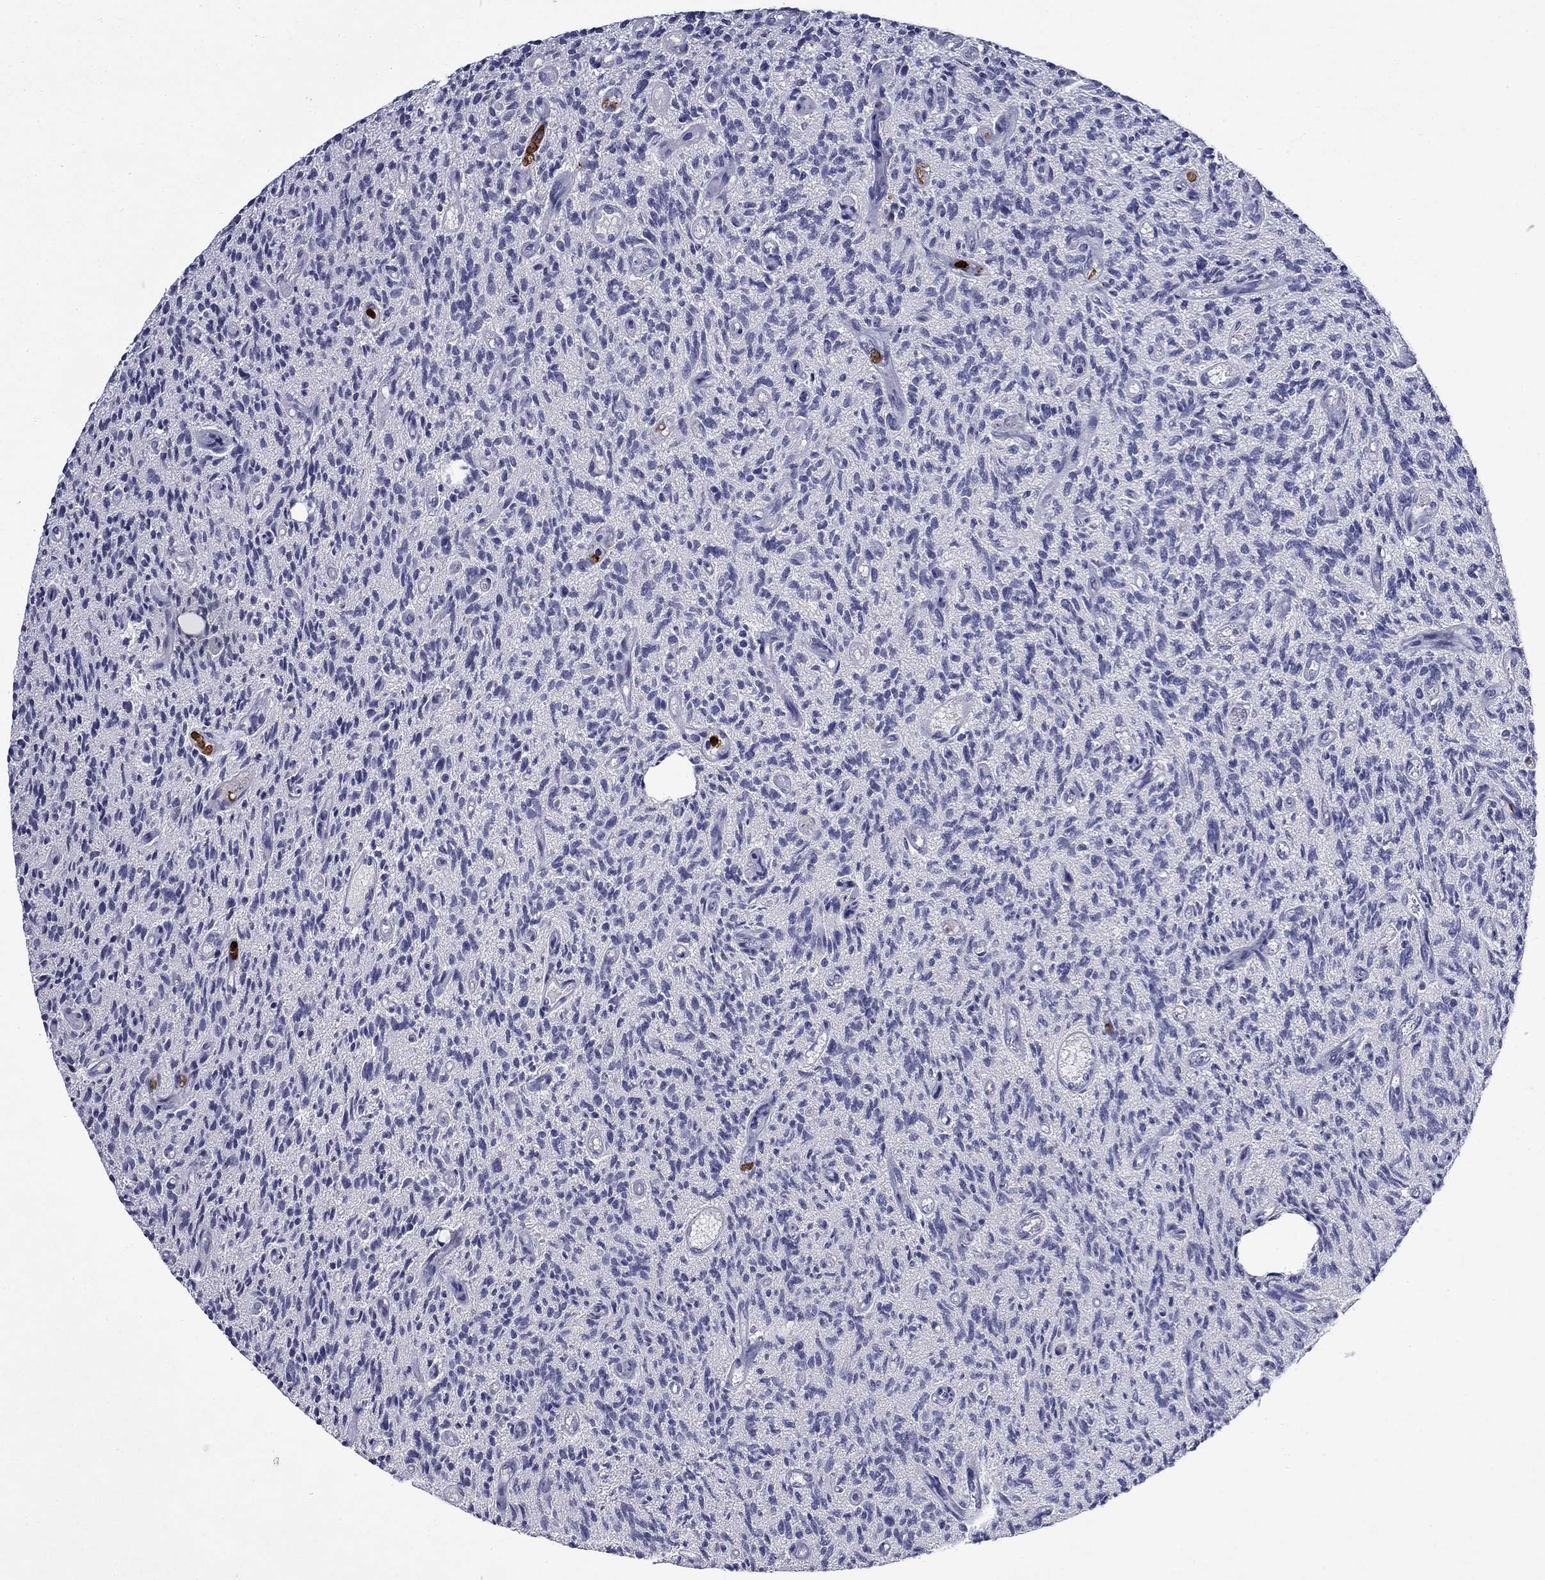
{"staining": {"intensity": "negative", "quantity": "none", "location": "none"}, "tissue": "glioma", "cell_type": "Tumor cells", "image_type": "cancer", "snomed": [{"axis": "morphology", "description": "Glioma, malignant, High grade"}, {"axis": "topography", "description": "Brain"}], "caption": "Immunohistochemical staining of malignant high-grade glioma exhibits no significant staining in tumor cells.", "gene": "IRF5", "patient": {"sex": "male", "age": 64}}